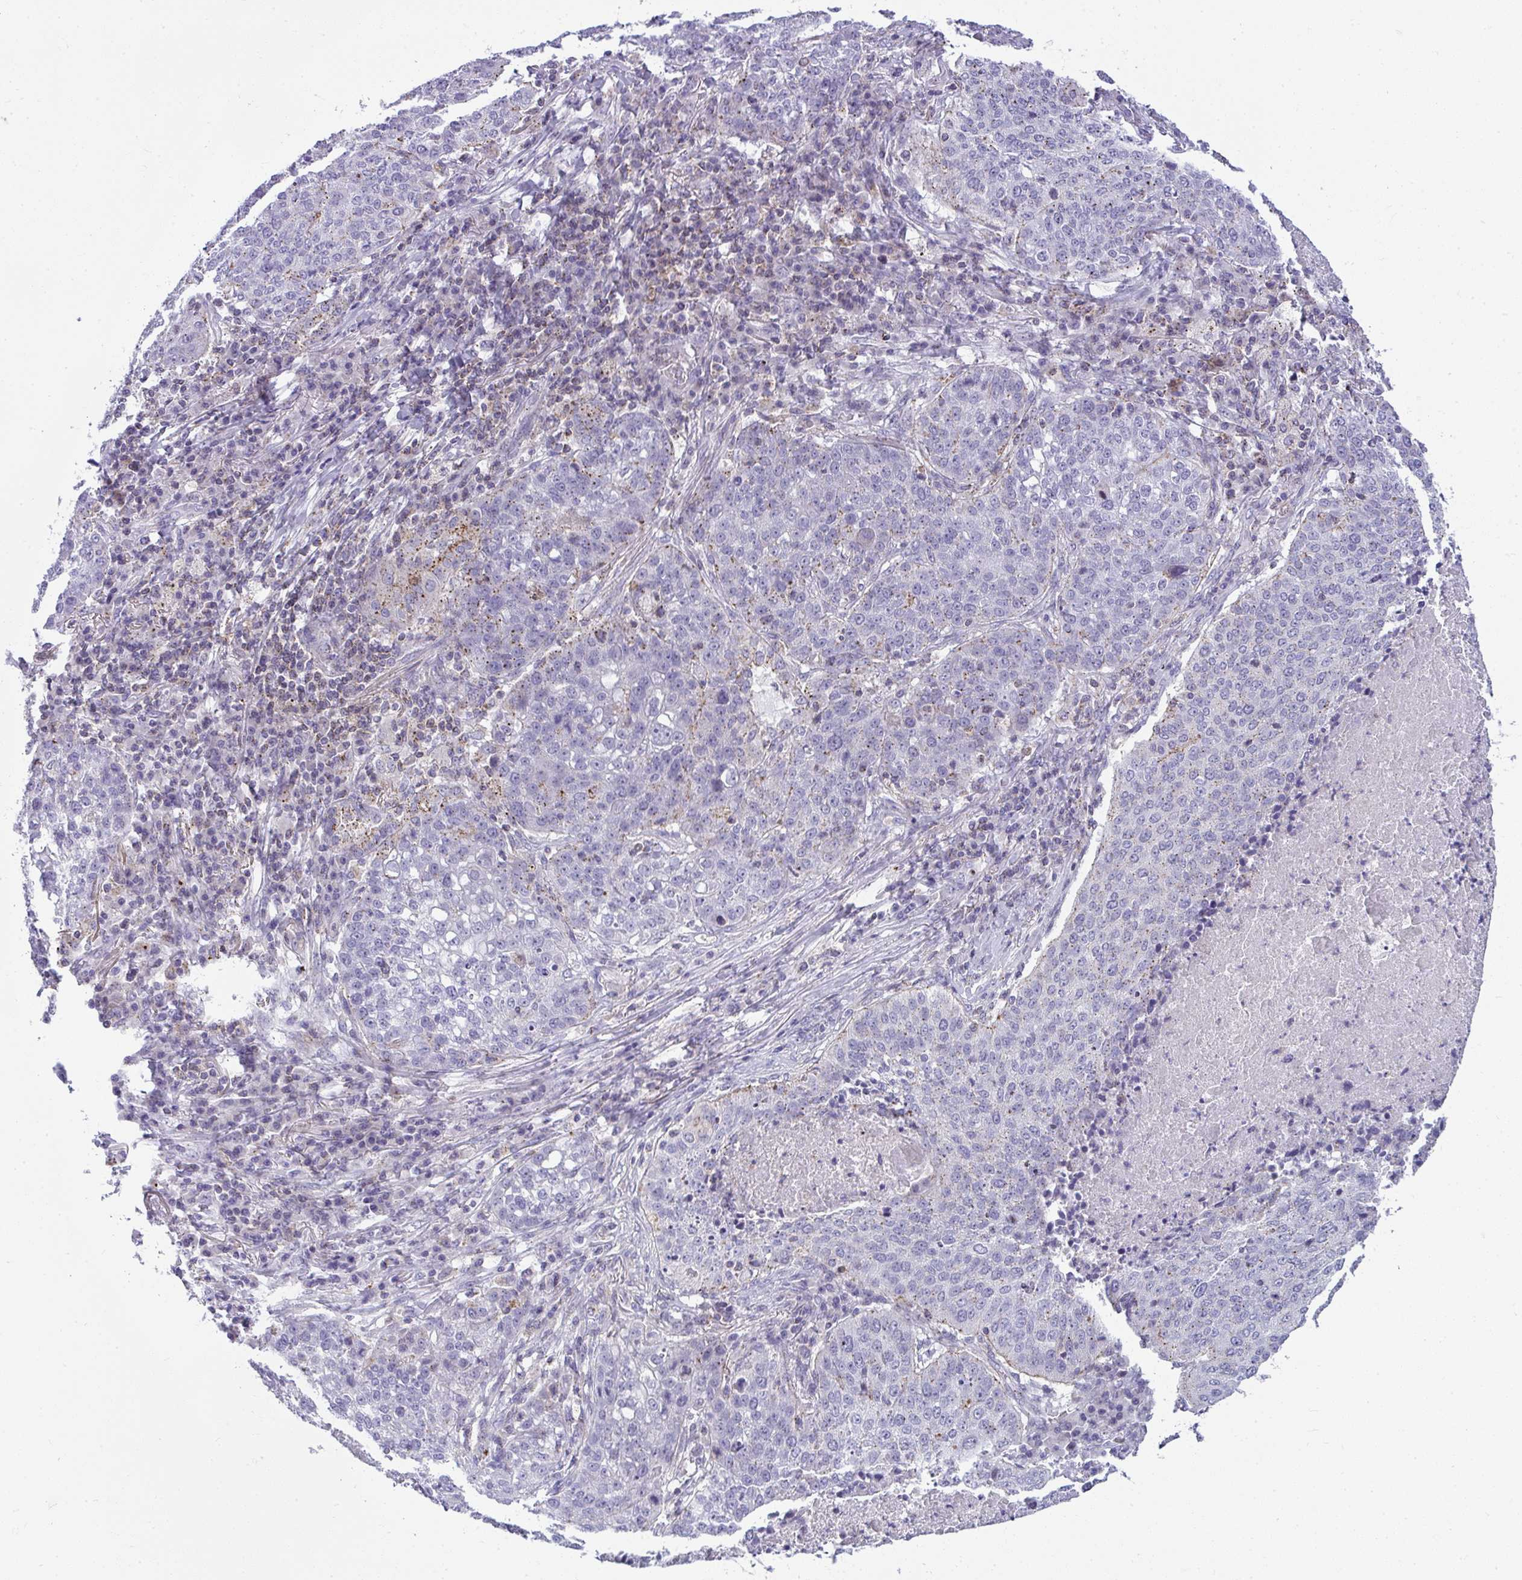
{"staining": {"intensity": "negative", "quantity": "none", "location": "none"}, "tissue": "lung cancer", "cell_type": "Tumor cells", "image_type": "cancer", "snomed": [{"axis": "morphology", "description": "Squamous cell carcinoma, NOS"}, {"axis": "topography", "description": "Lung"}], "caption": "This photomicrograph is of lung cancer (squamous cell carcinoma) stained with immunohistochemistry (IHC) to label a protein in brown with the nuclei are counter-stained blue. There is no staining in tumor cells. Brightfield microscopy of immunohistochemistry stained with DAB (brown) and hematoxylin (blue), captured at high magnification.", "gene": "VPS4B", "patient": {"sex": "male", "age": 63}}